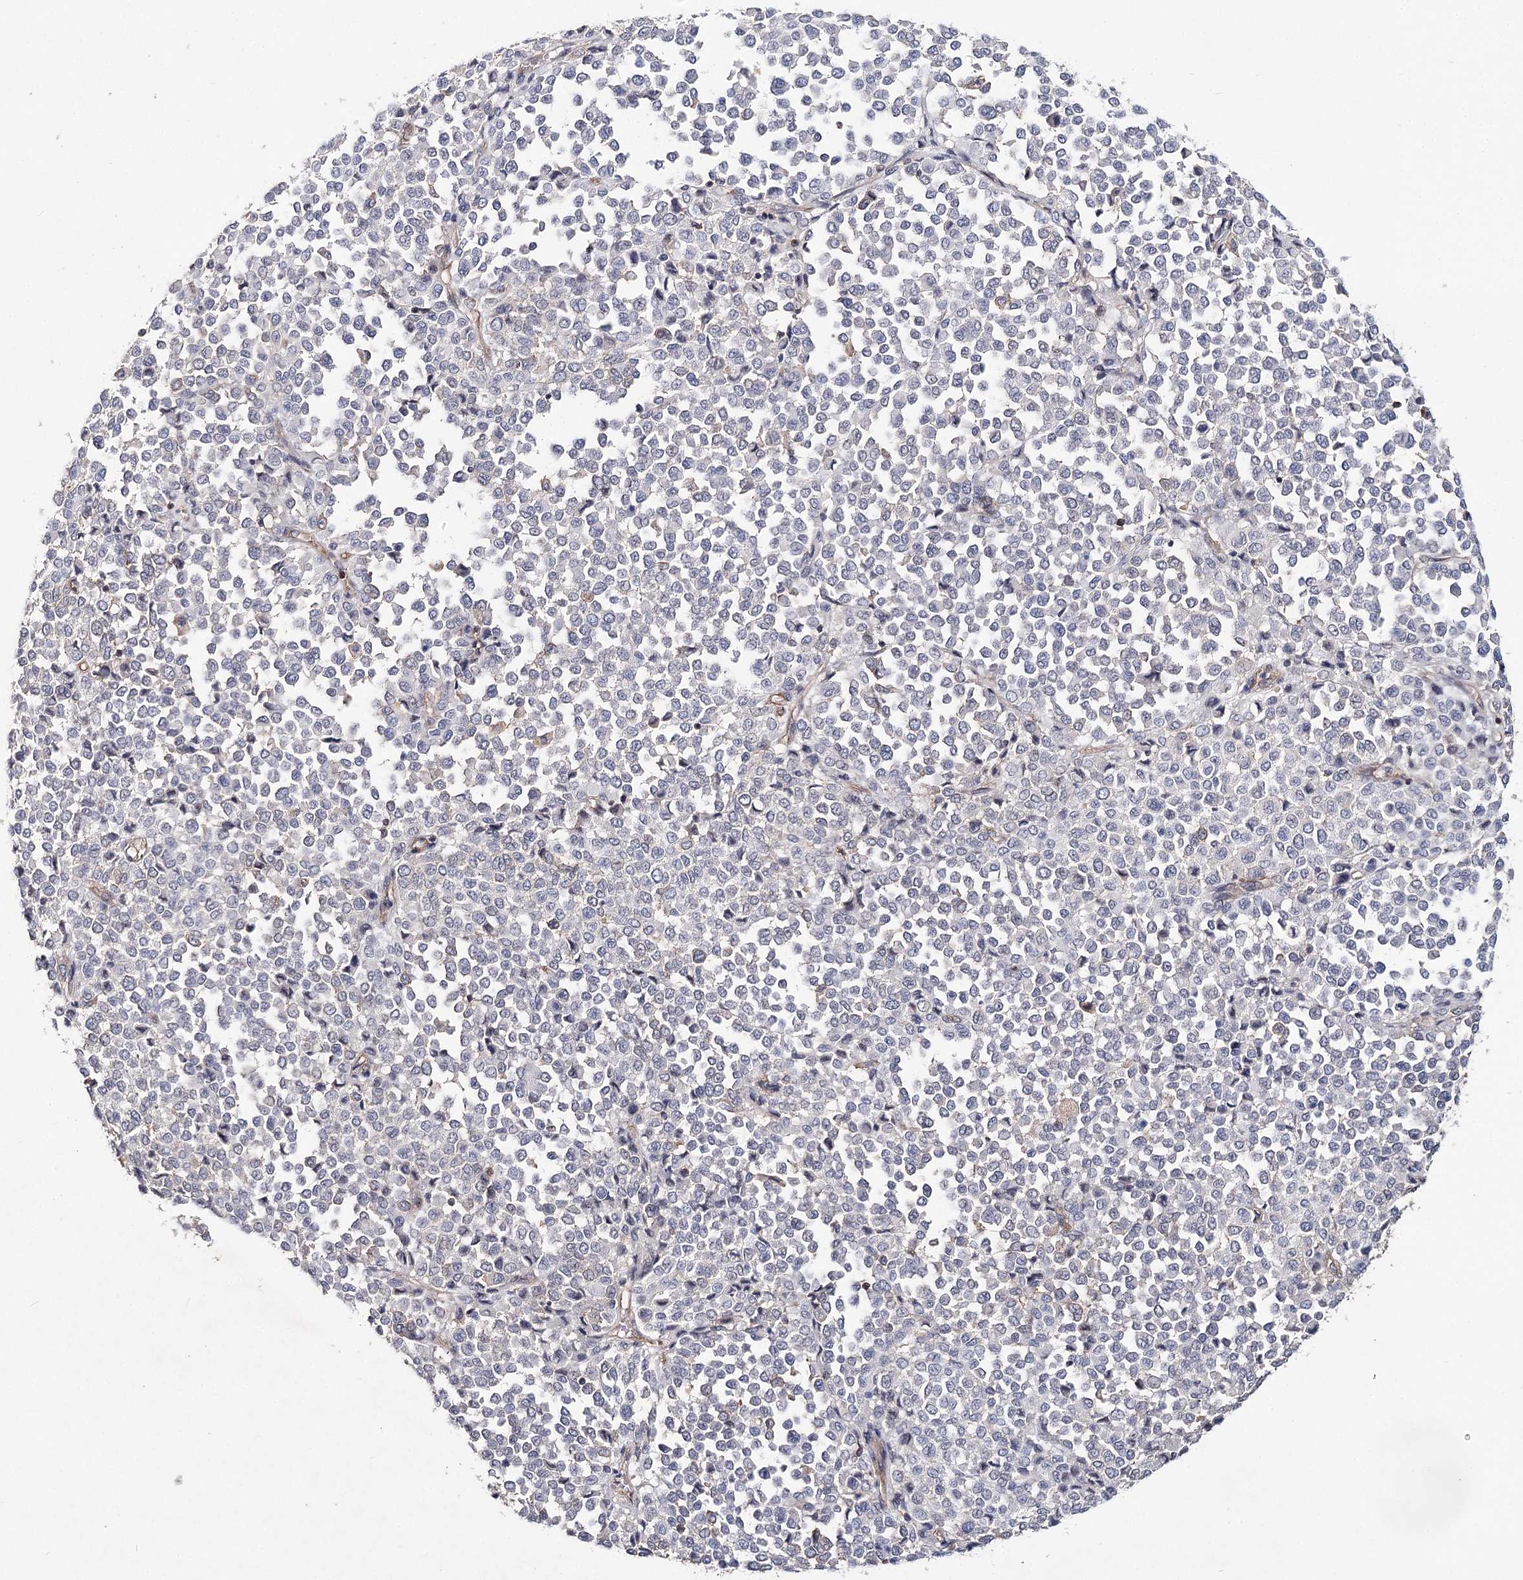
{"staining": {"intensity": "negative", "quantity": "none", "location": "none"}, "tissue": "melanoma", "cell_type": "Tumor cells", "image_type": "cancer", "snomed": [{"axis": "morphology", "description": "Malignant melanoma, Metastatic site"}, {"axis": "topography", "description": "Pancreas"}], "caption": "Protein analysis of melanoma reveals no significant positivity in tumor cells.", "gene": "TMEM218", "patient": {"sex": "female", "age": 30}}